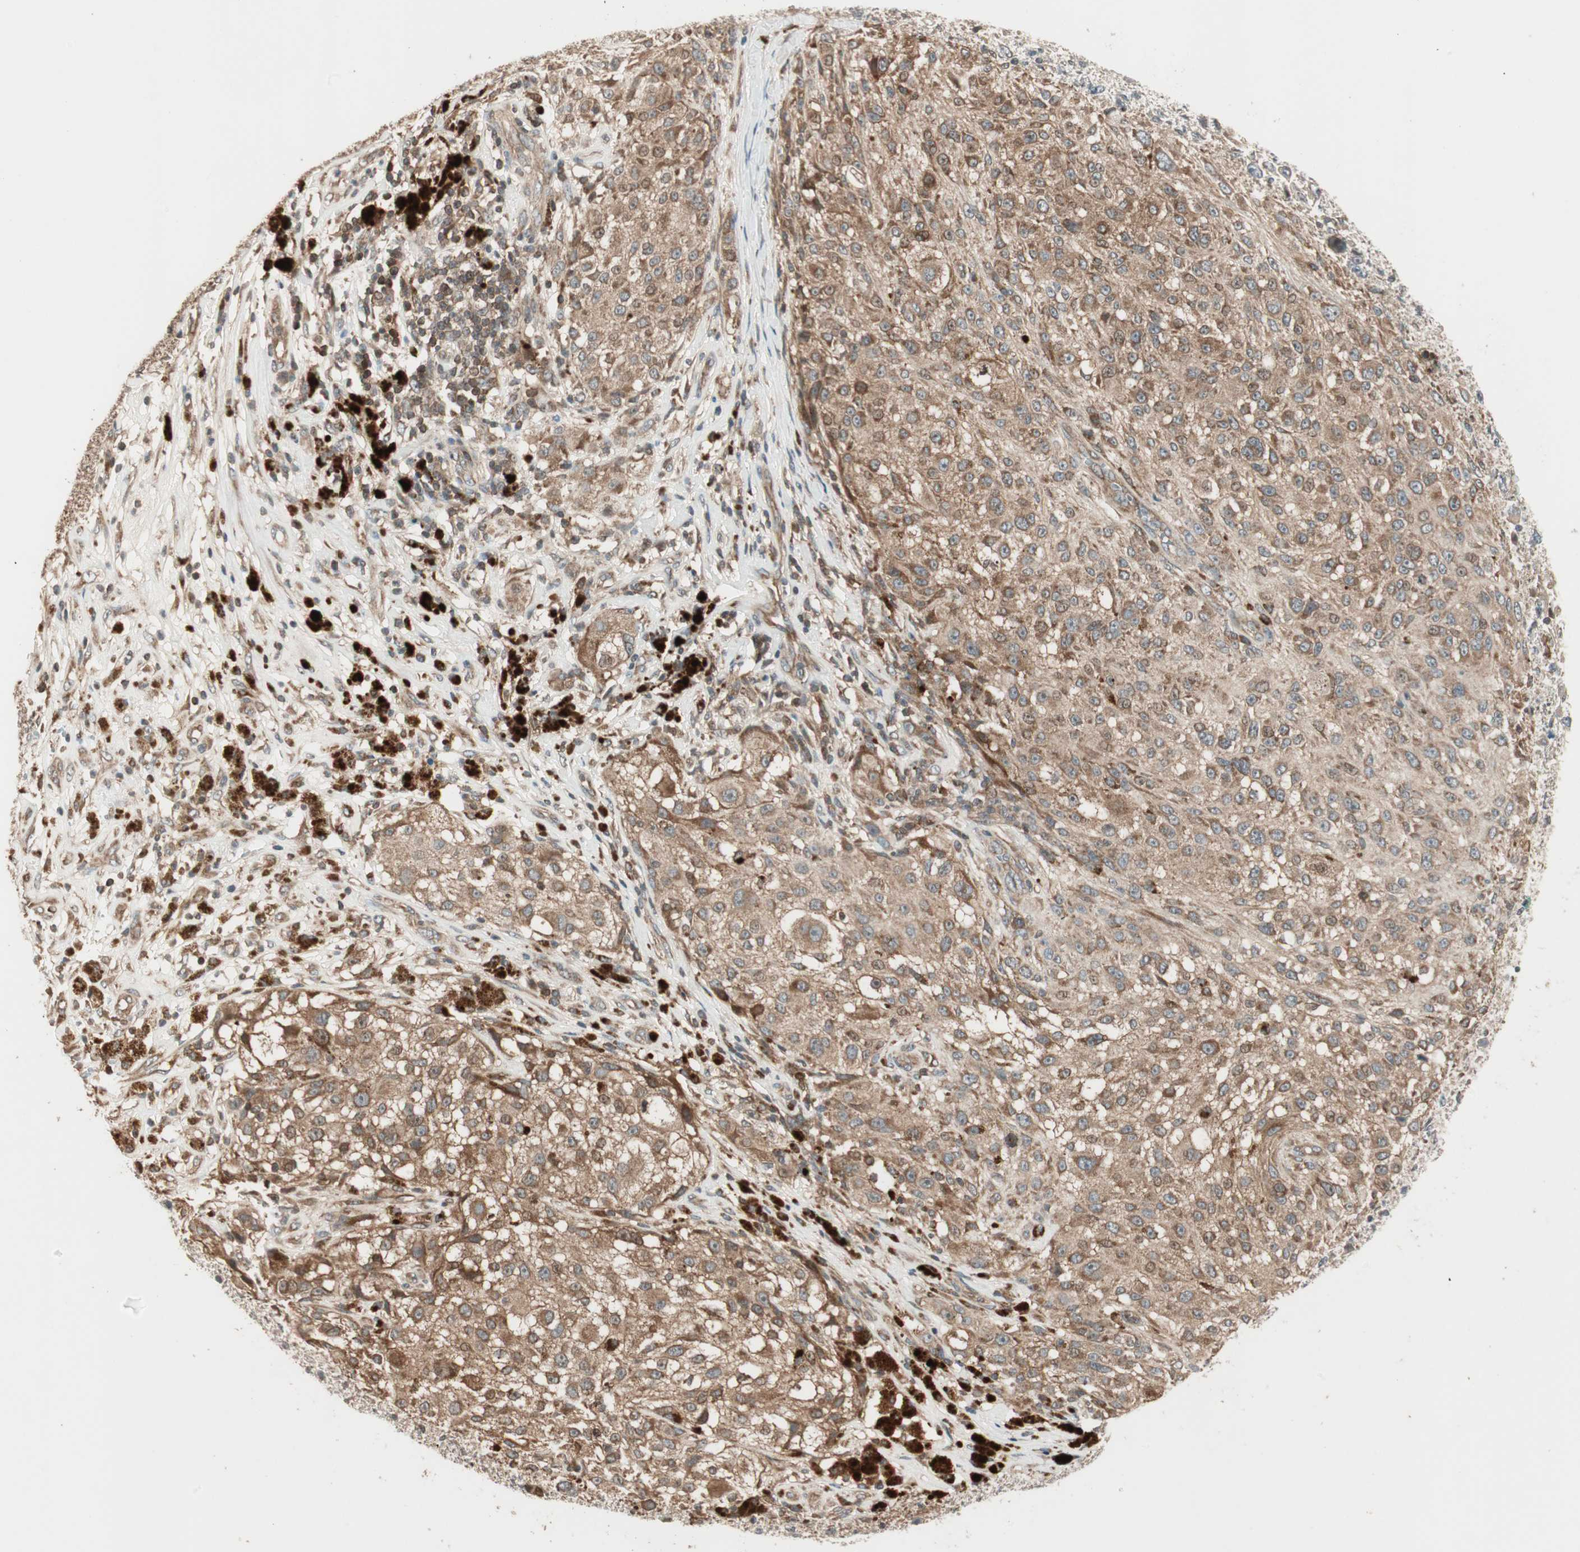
{"staining": {"intensity": "moderate", "quantity": ">75%", "location": "cytoplasmic/membranous"}, "tissue": "melanoma", "cell_type": "Tumor cells", "image_type": "cancer", "snomed": [{"axis": "morphology", "description": "Necrosis, NOS"}, {"axis": "morphology", "description": "Malignant melanoma, NOS"}, {"axis": "topography", "description": "Skin"}], "caption": "Moderate cytoplasmic/membranous positivity is appreciated in about >75% of tumor cells in malignant melanoma.", "gene": "CNOT4", "patient": {"sex": "female", "age": 87}}